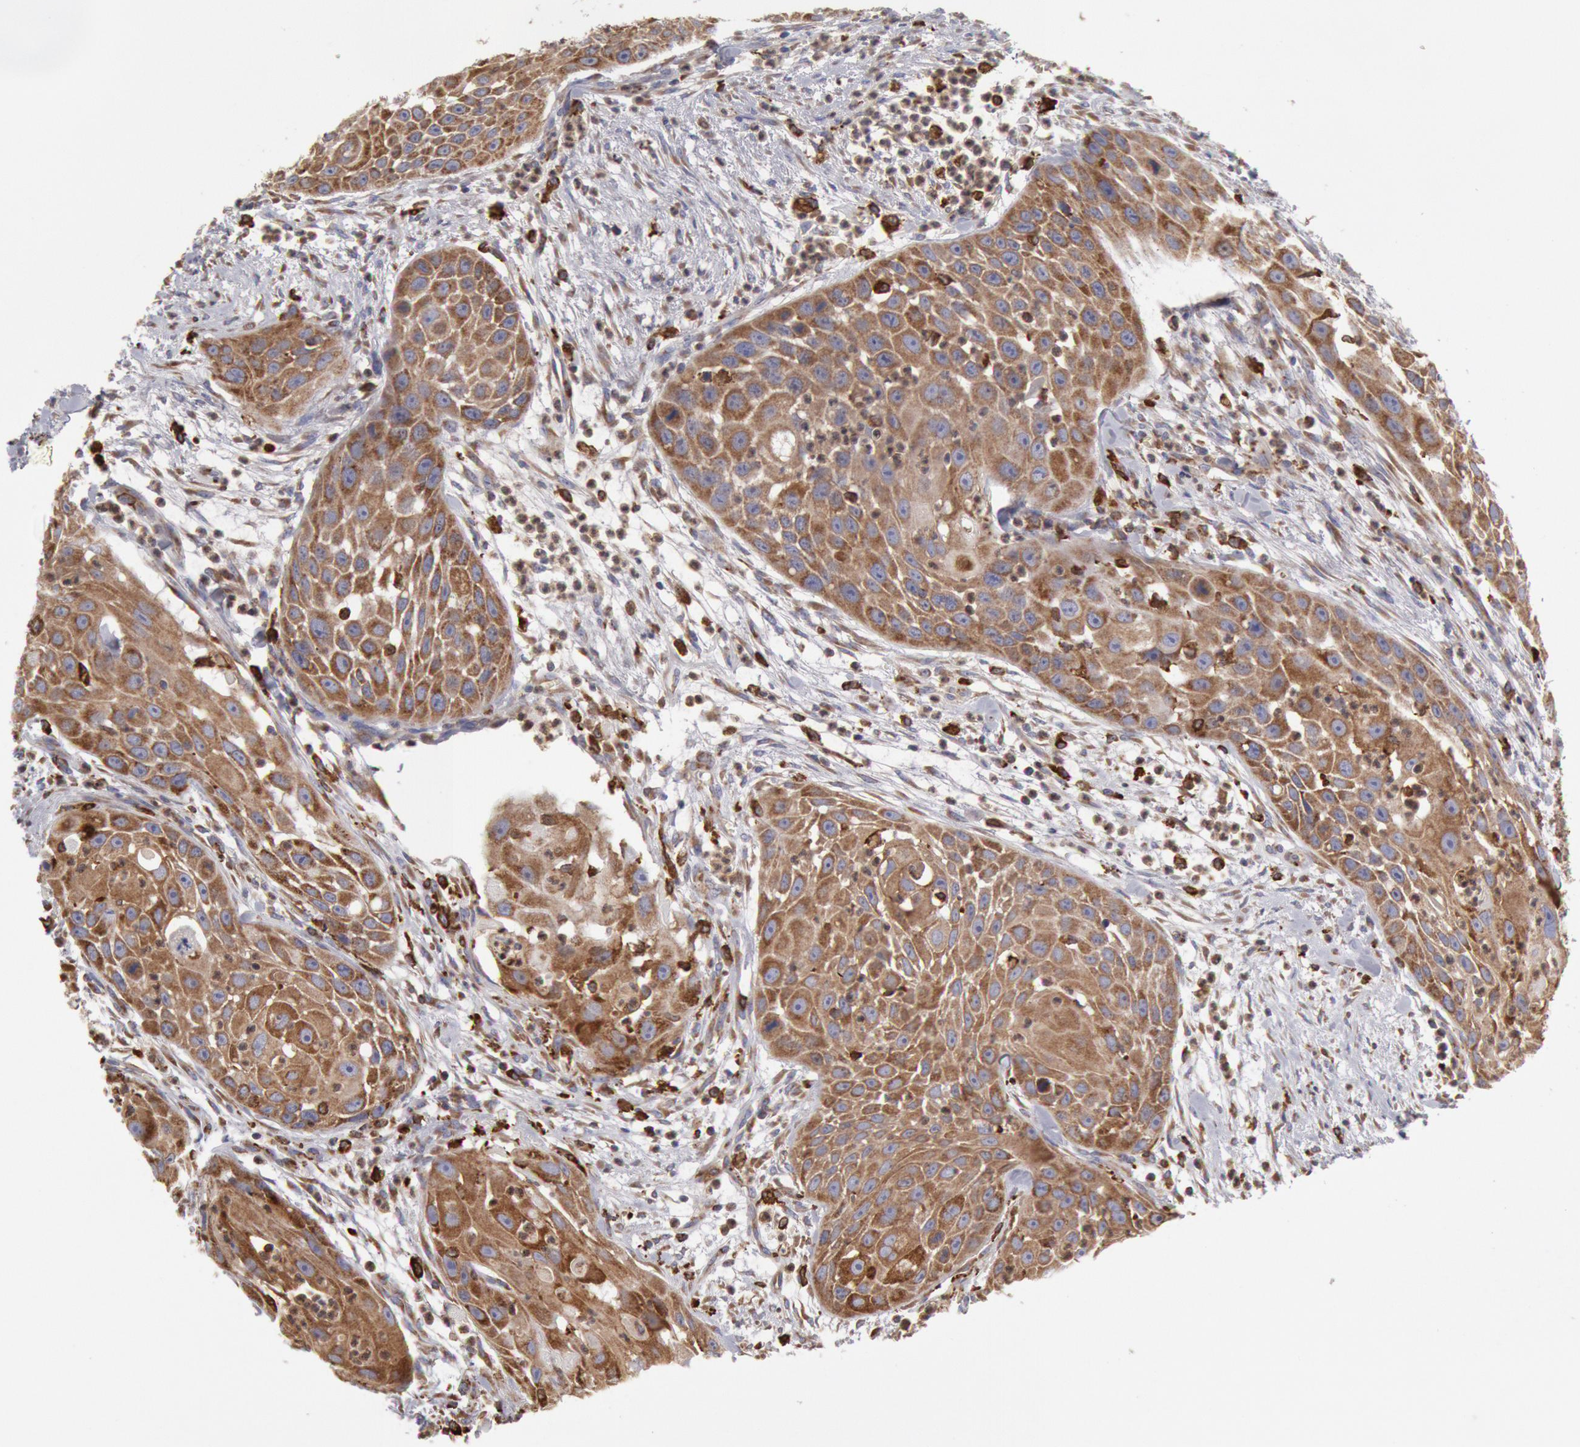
{"staining": {"intensity": "moderate", "quantity": ">75%", "location": "cytoplasmic/membranous"}, "tissue": "head and neck cancer", "cell_type": "Tumor cells", "image_type": "cancer", "snomed": [{"axis": "morphology", "description": "Squamous cell carcinoma, NOS"}, {"axis": "topography", "description": "Head-Neck"}], "caption": "Brown immunohistochemical staining in squamous cell carcinoma (head and neck) reveals moderate cytoplasmic/membranous staining in about >75% of tumor cells.", "gene": "ERP44", "patient": {"sex": "male", "age": 64}}